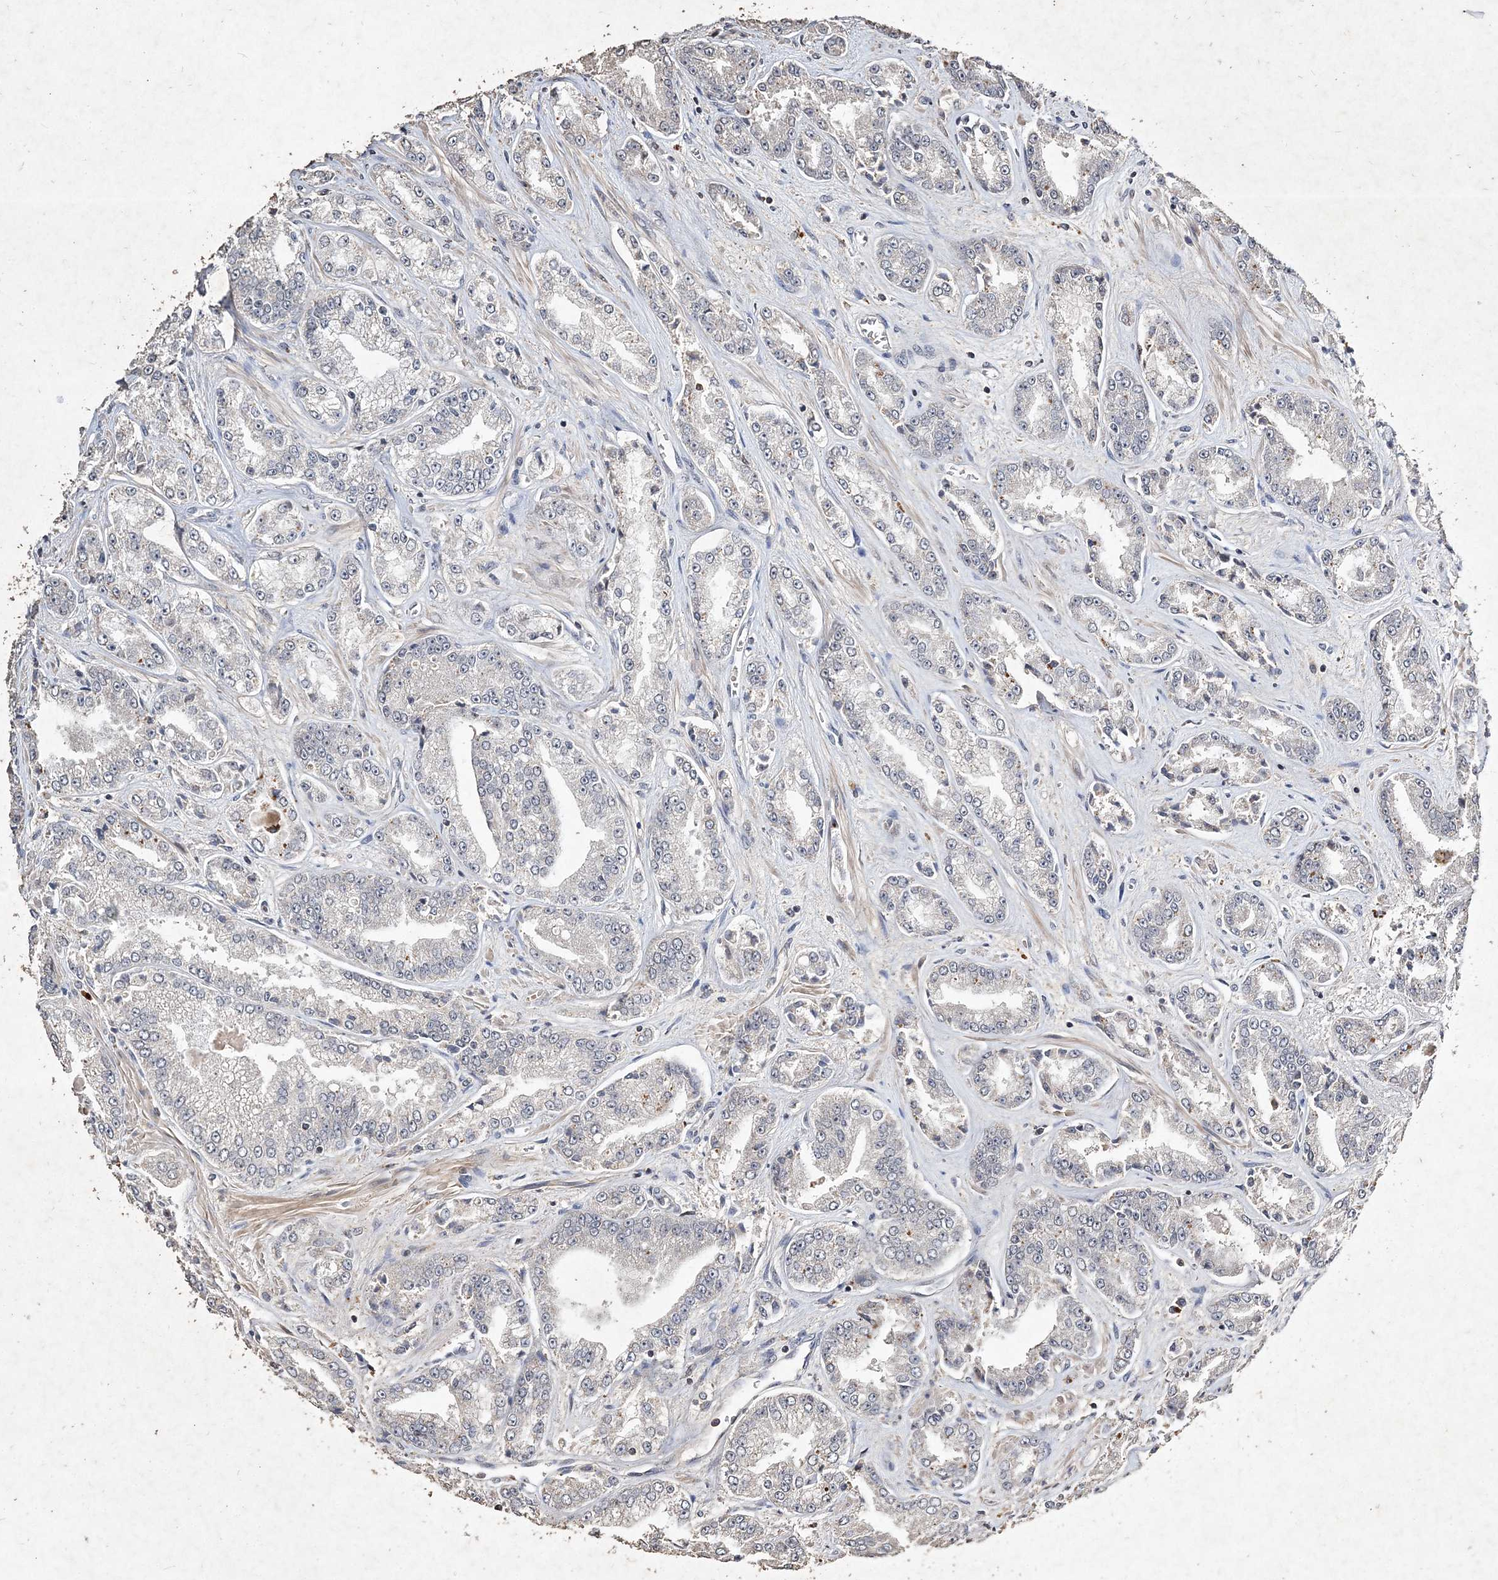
{"staining": {"intensity": "negative", "quantity": "none", "location": "none"}, "tissue": "prostate cancer", "cell_type": "Tumor cells", "image_type": "cancer", "snomed": [{"axis": "morphology", "description": "Adenocarcinoma, High grade"}, {"axis": "topography", "description": "Prostate"}], "caption": "Prostate cancer (adenocarcinoma (high-grade)) stained for a protein using immunohistochemistry (IHC) reveals no positivity tumor cells.", "gene": "C3orf38", "patient": {"sex": "male", "age": 71}}